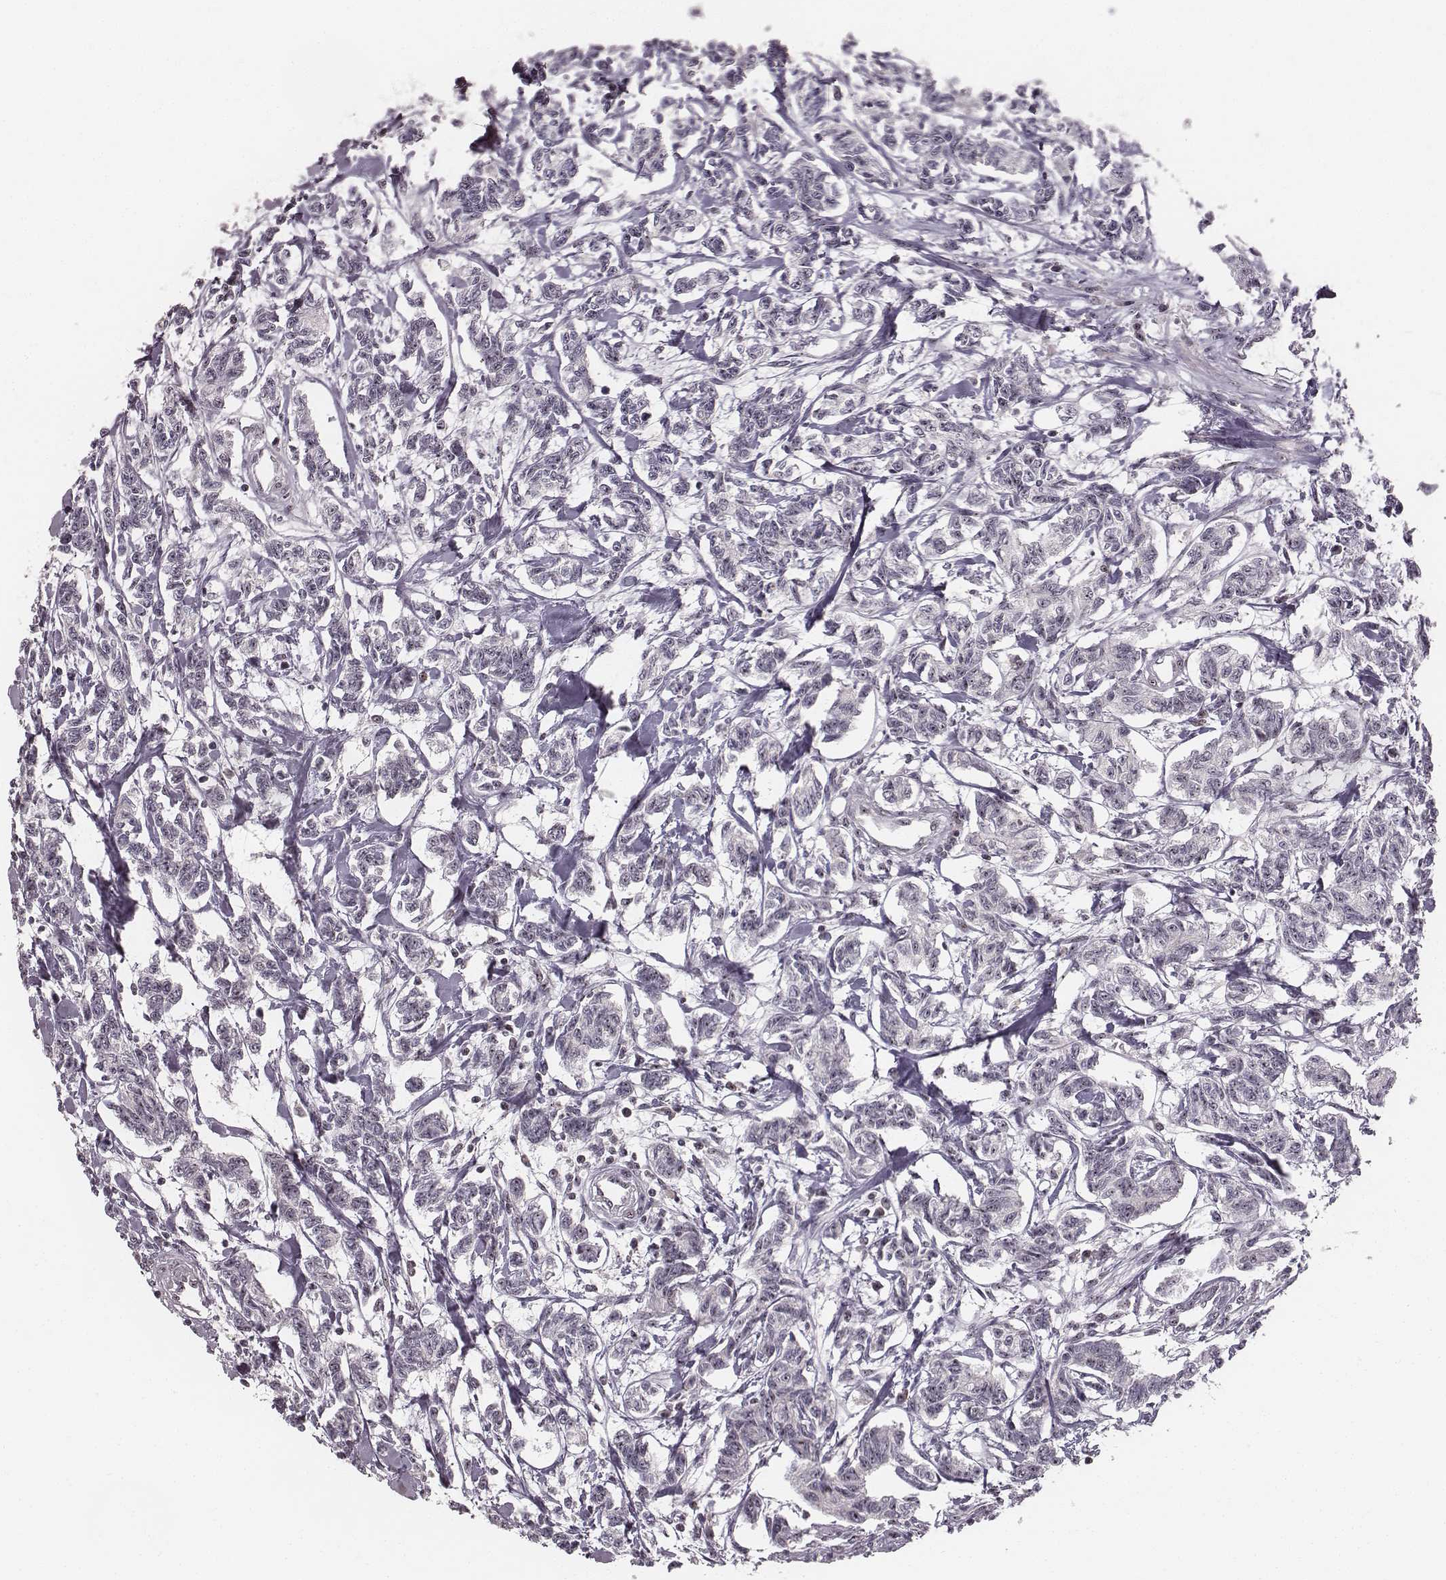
{"staining": {"intensity": "weak", "quantity": "25%-75%", "location": "nuclear"}, "tissue": "carcinoid", "cell_type": "Tumor cells", "image_type": "cancer", "snomed": [{"axis": "morphology", "description": "Carcinoid, malignant, NOS"}, {"axis": "topography", "description": "Kidney"}], "caption": "Weak nuclear expression is appreciated in approximately 25%-75% of tumor cells in carcinoid. (IHC, brightfield microscopy, high magnification).", "gene": "NOP56", "patient": {"sex": "female", "age": 41}}